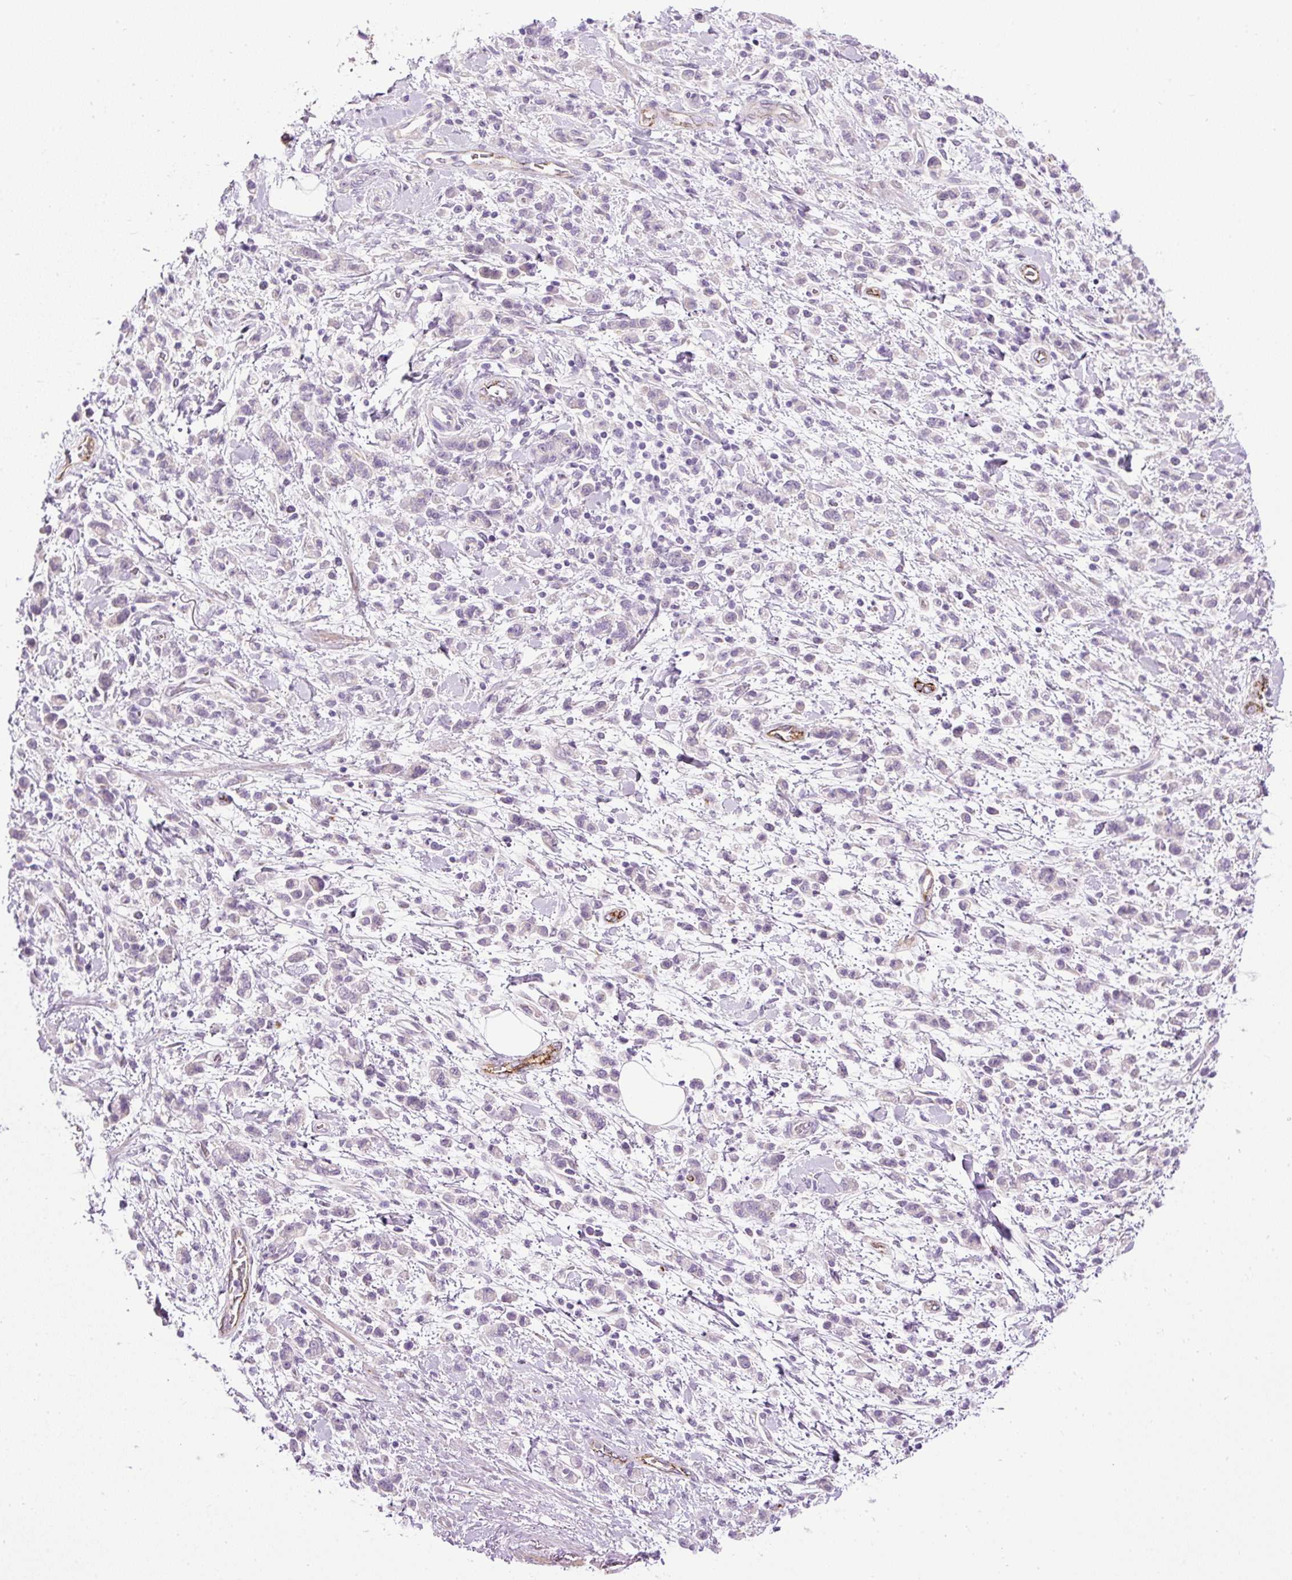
{"staining": {"intensity": "negative", "quantity": "none", "location": "none"}, "tissue": "stomach cancer", "cell_type": "Tumor cells", "image_type": "cancer", "snomed": [{"axis": "morphology", "description": "Adenocarcinoma, NOS"}, {"axis": "topography", "description": "Stomach"}], "caption": "Immunohistochemistry histopathology image of human stomach adenocarcinoma stained for a protein (brown), which shows no staining in tumor cells. The staining was performed using DAB (3,3'-diaminobenzidine) to visualize the protein expression in brown, while the nuclei were stained in blue with hematoxylin (Magnification: 20x).", "gene": "LEFTY2", "patient": {"sex": "male", "age": 76}}